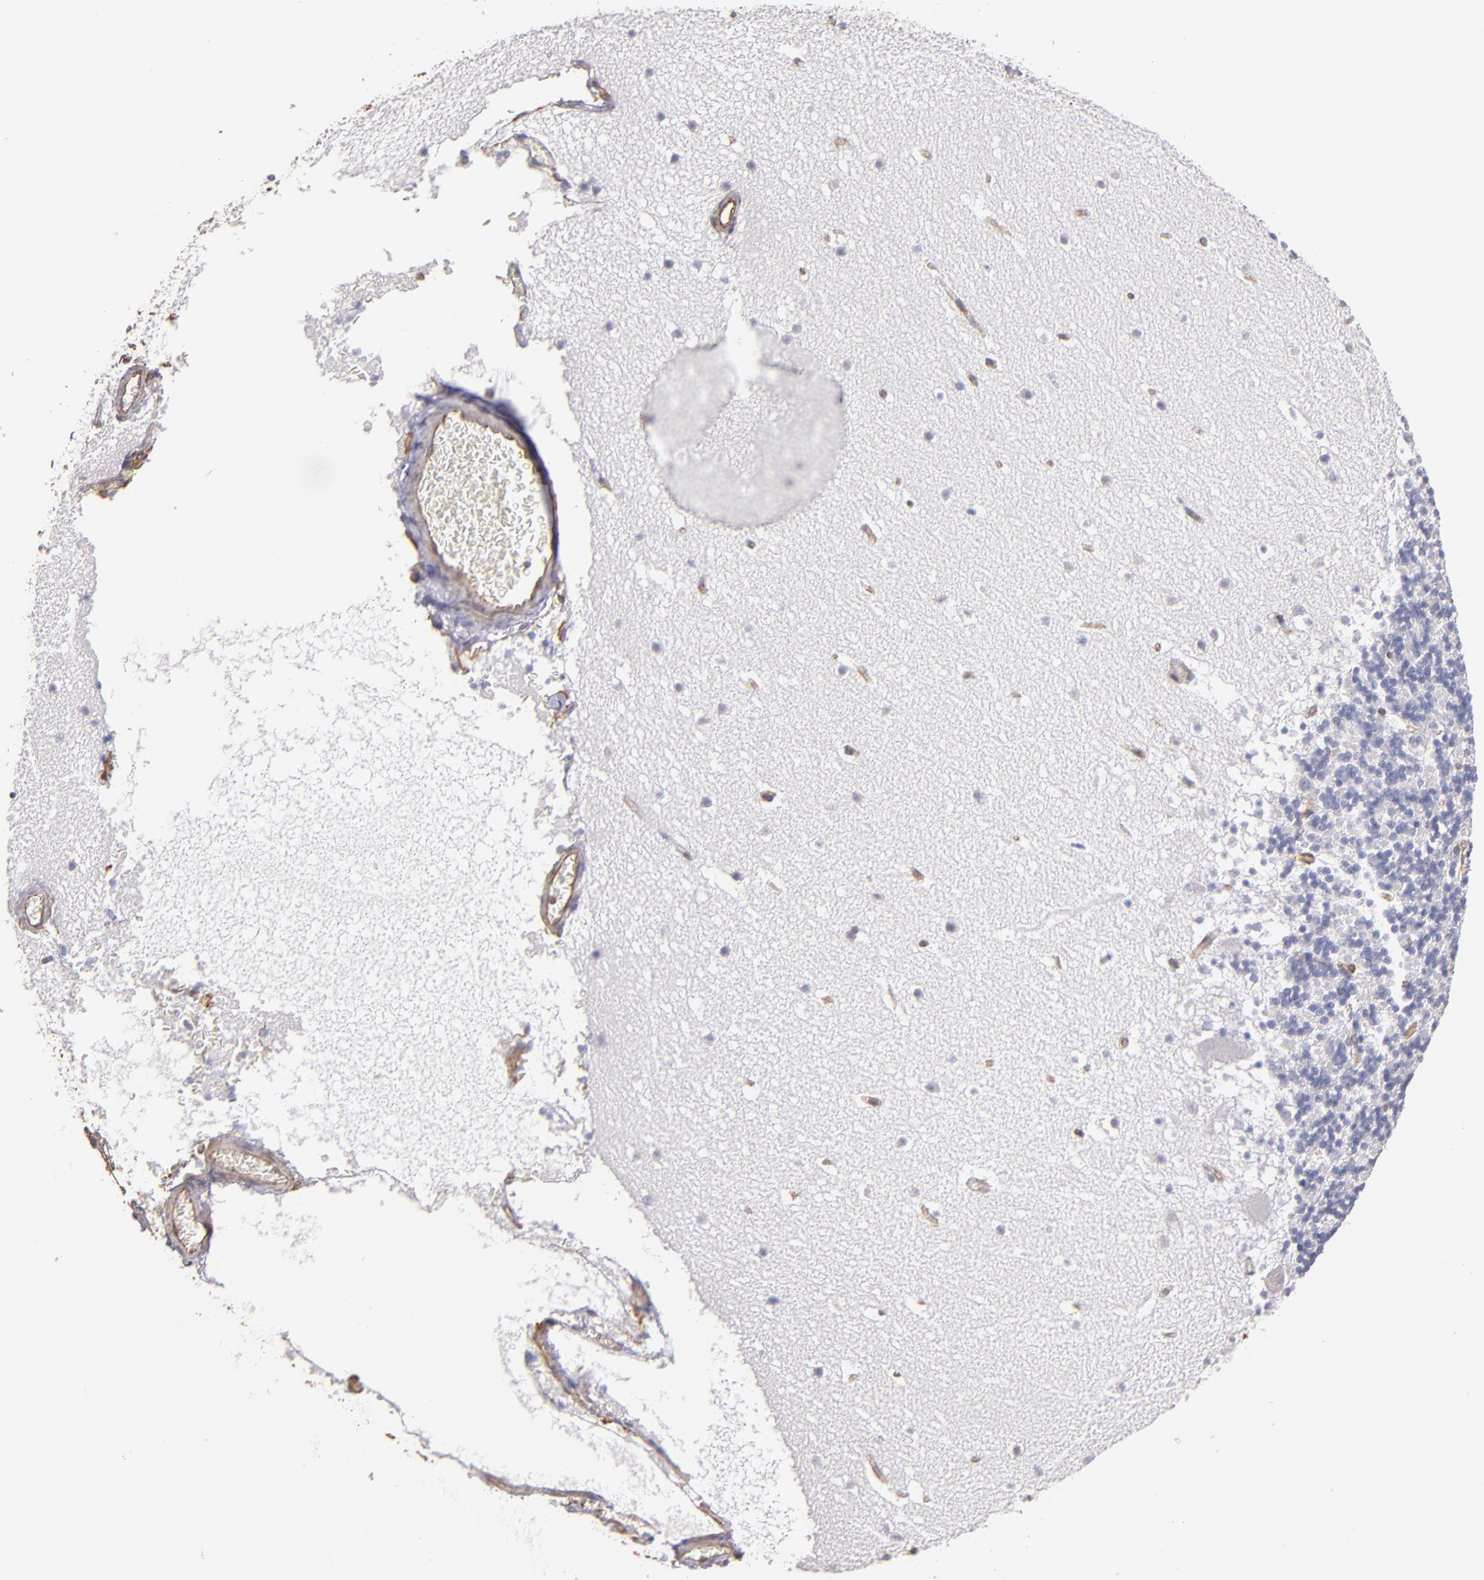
{"staining": {"intensity": "negative", "quantity": "none", "location": "none"}, "tissue": "cerebellum", "cell_type": "Cells in granular layer", "image_type": "normal", "snomed": [{"axis": "morphology", "description": "Normal tissue, NOS"}, {"axis": "topography", "description": "Cerebellum"}], "caption": "A high-resolution micrograph shows immunohistochemistry (IHC) staining of unremarkable cerebellum, which reveals no significant expression in cells in granular layer.", "gene": "ABCC1", "patient": {"sex": "male", "age": 45}}